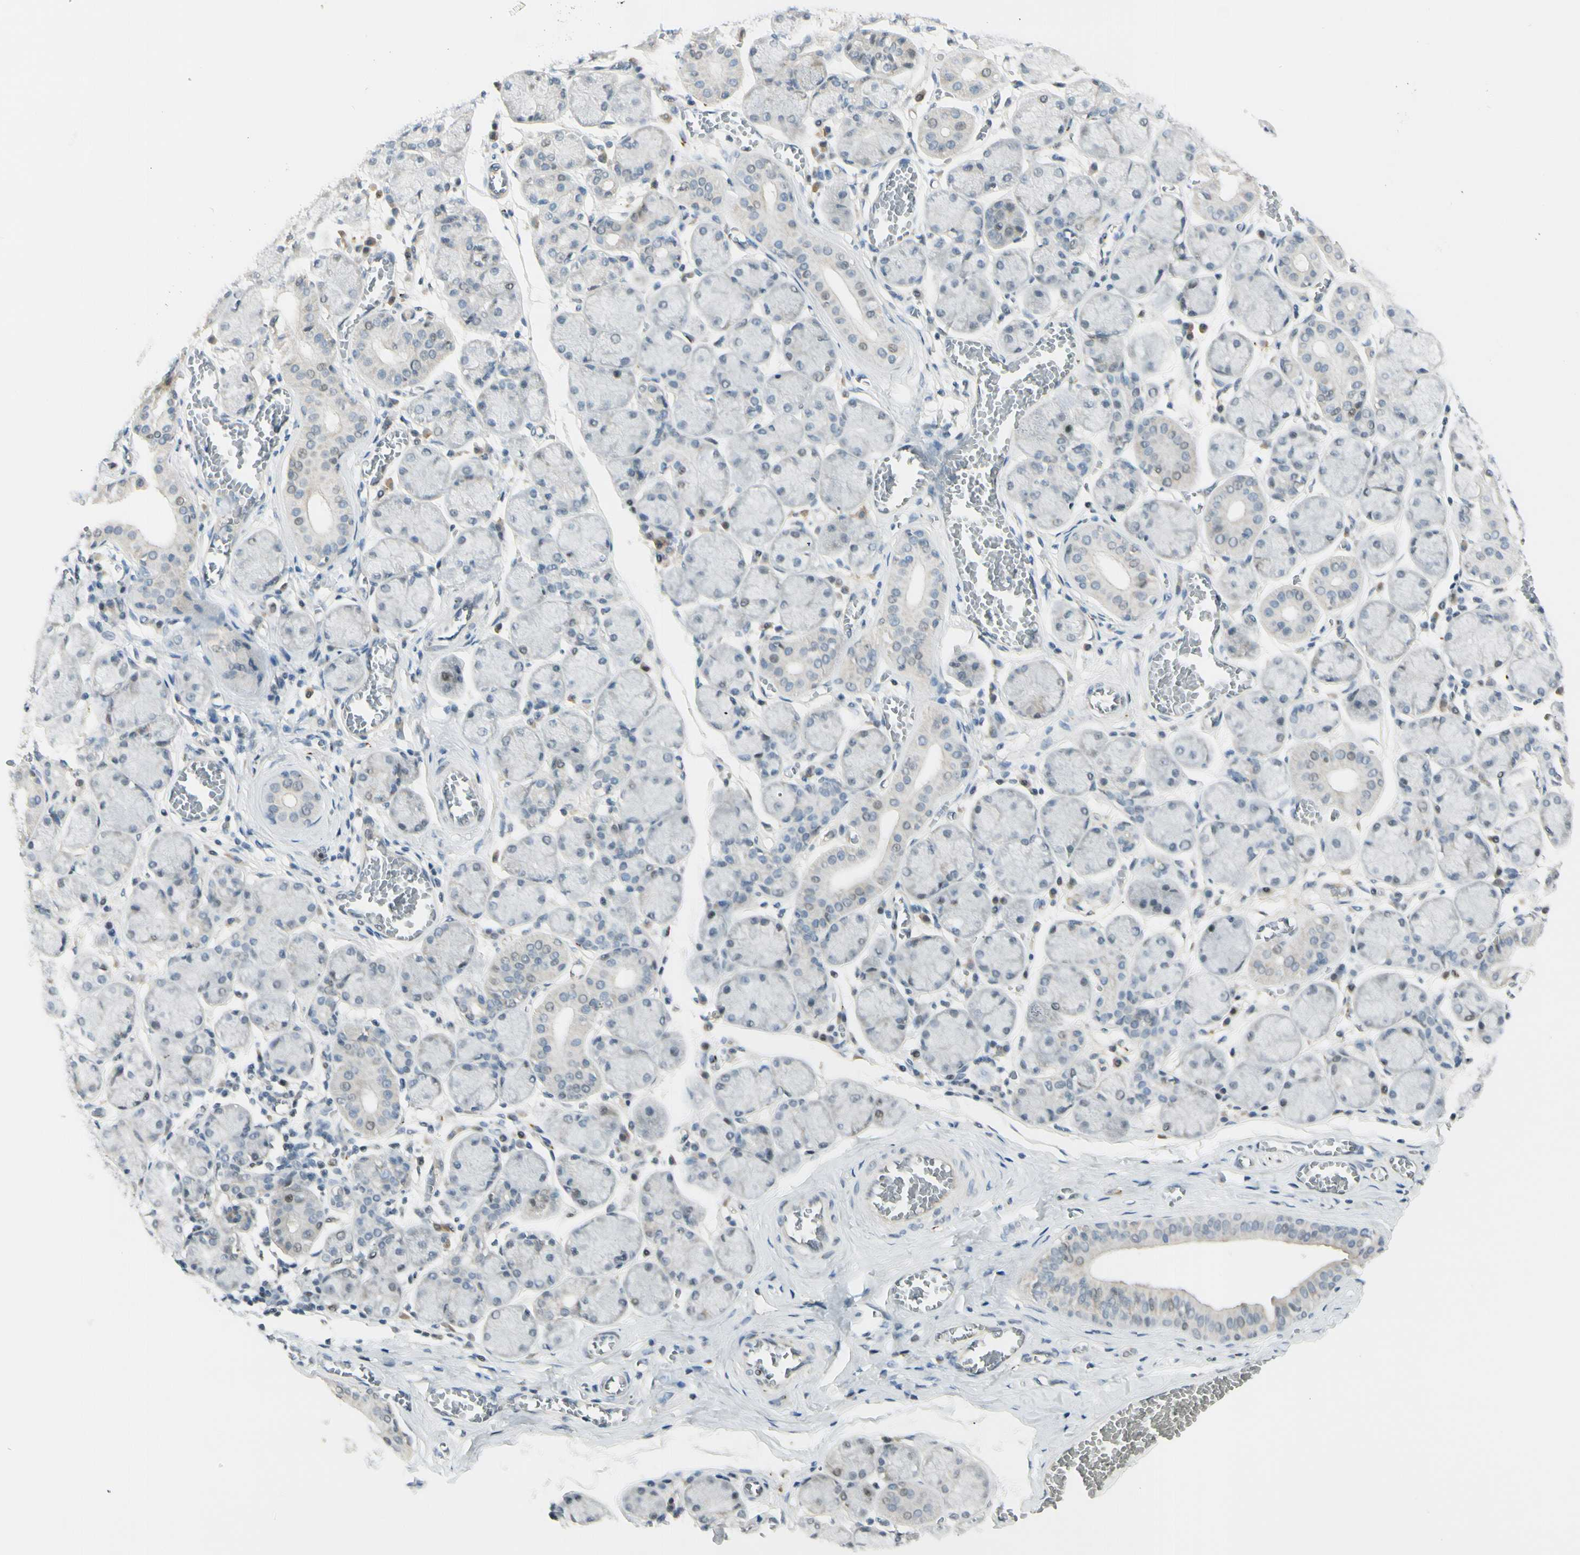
{"staining": {"intensity": "negative", "quantity": "none", "location": "none"}, "tissue": "salivary gland", "cell_type": "Glandular cells", "image_type": "normal", "snomed": [{"axis": "morphology", "description": "Normal tissue, NOS"}, {"axis": "topography", "description": "Salivary gland"}], "caption": "Histopathology image shows no significant protein positivity in glandular cells of benign salivary gland.", "gene": "B4GALNT1", "patient": {"sex": "female", "age": 24}}